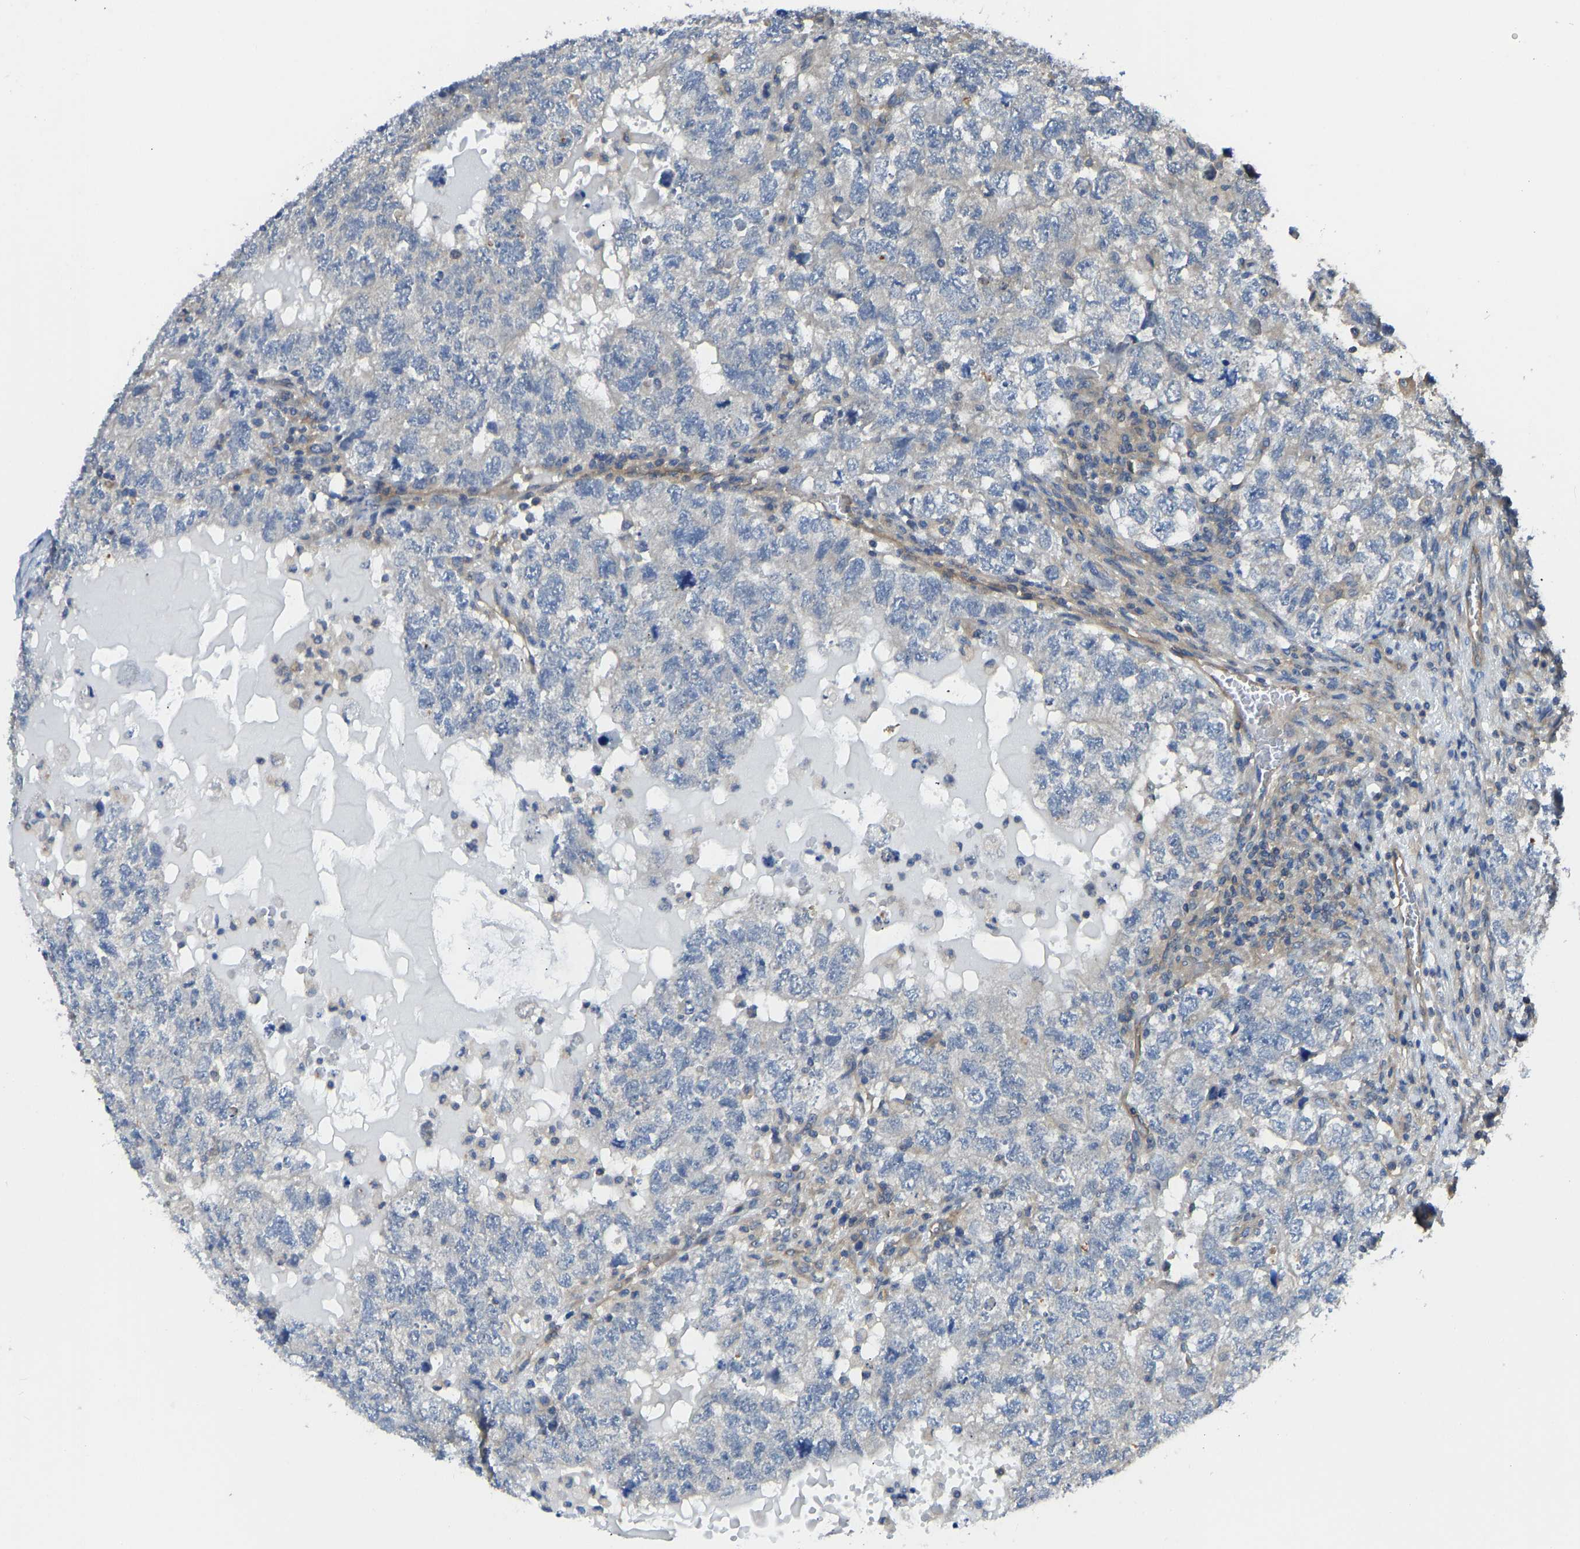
{"staining": {"intensity": "negative", "quantity": "none", "location": "none"}, "tissue": "testis cancer", "cell_type": "Tumor cells", "image_type": "cancer", "snomed": [{"axis": "morphology", "description": "Carcinoma, Embryonal, NOS"}, {"axis": "topography", "description": "Testis"}], "caption": "Immunohistochemistry of human testis cancer (embryonal carcinoma) shows no staining in tumor cells.", "gene": "PPP3CA", "patient": {"sex": "male", "age": 36}}